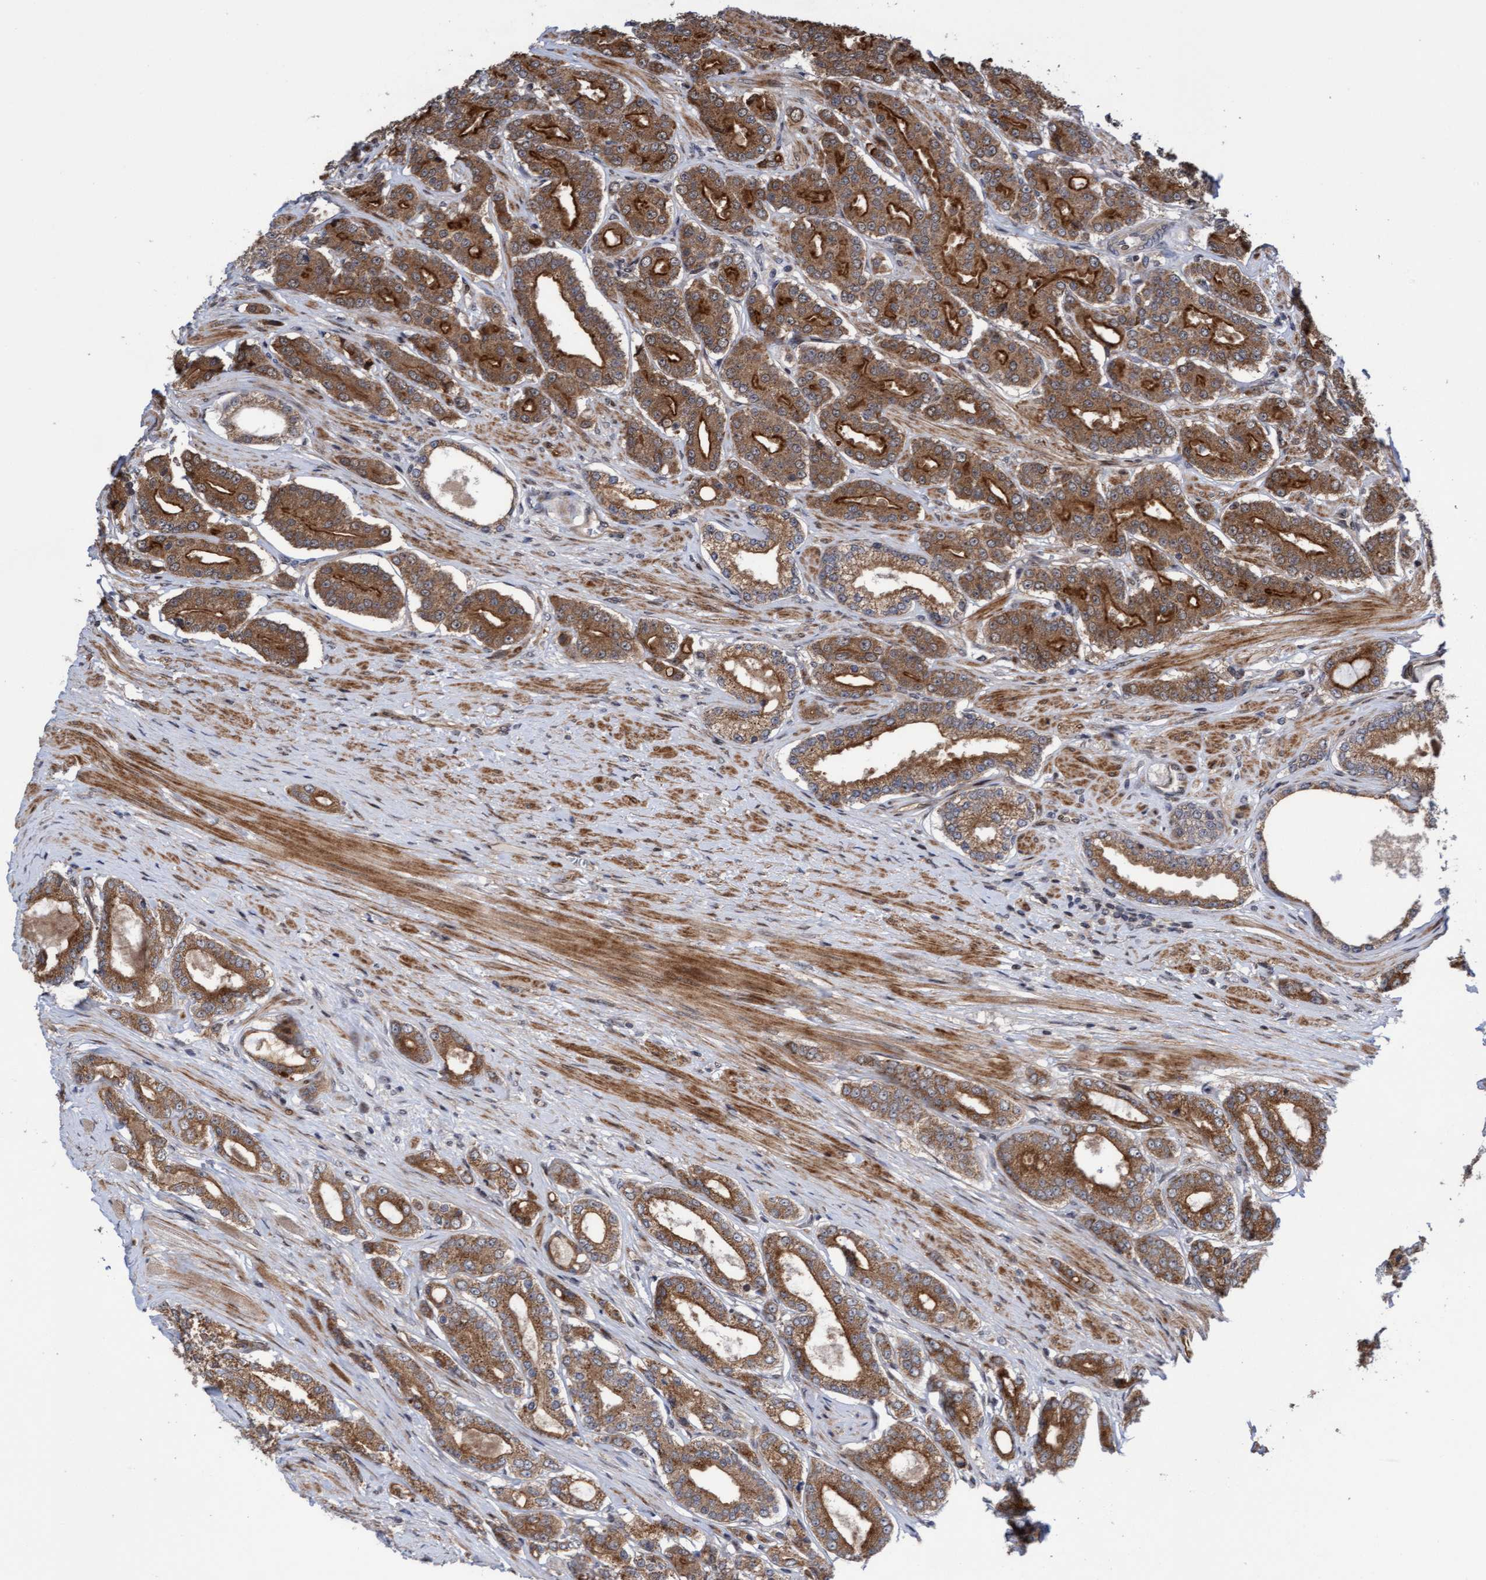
{"staining": {"intensity": "moderate", "quantity": ">75%", "location": "cytoplasmic/membranous"}, "tissue": "prostate cancer", "cell_type": "Tumor cells", "image_type": "cancer", "snomed": [{"axis": "morphology", "description": "Adenocarcinoma, High grade"}, {"axis": "topography", "description": "Prostate"}], "caption": "Protein analysis of prostate high-grade adenocarcinoma tissue demonstrates moderate cytoplasmic/membranous expression in about >75% of tumor cells. Using DAB (brown) and hematoxylin (blue) stains, captured at high magnification using brightfield microscopy.", "gene": "ITFG1", "patient": {"sex": "male", "age": 71}}